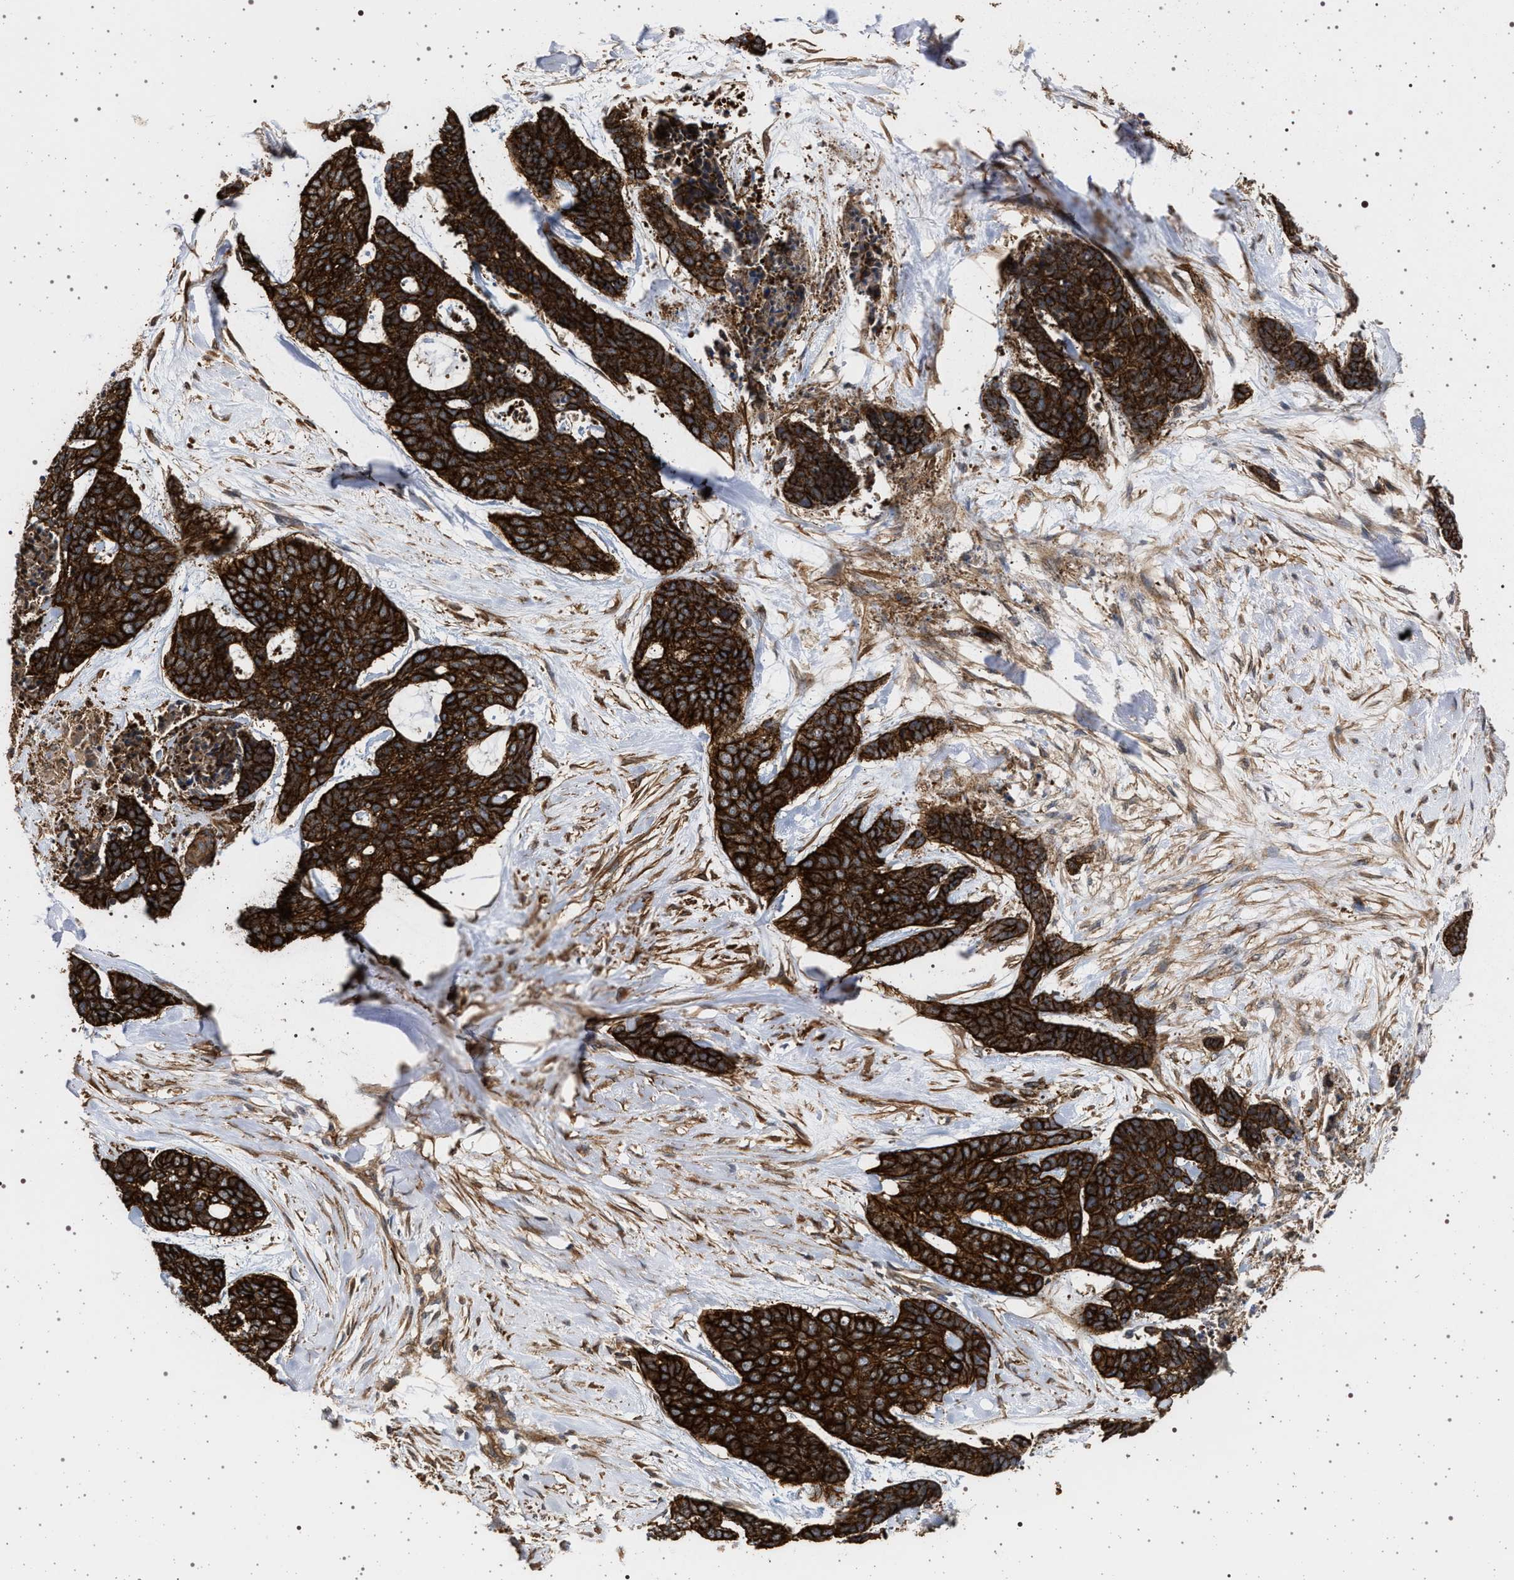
{"staining": {"intensity": "strong", "quantity": ">75%", "location": "cytoplasmic/membranous"}, "tissue": "skin cancer", "cell_type": "Tumor cells", "image_type": "cancer", "snomed": [{"axis": "morphology", "description": "Basal cell carcinoma"}, {"axis": "topography", "description": "Skin"}], "caption": "This is a histology image of IHC staining of basal cell carcinoma (skin), which shows strong expression in the cytoplasmic/membranous of tumor cells.", "gene": "IFT20", "patient": {"sex": "female", "age": 64}}